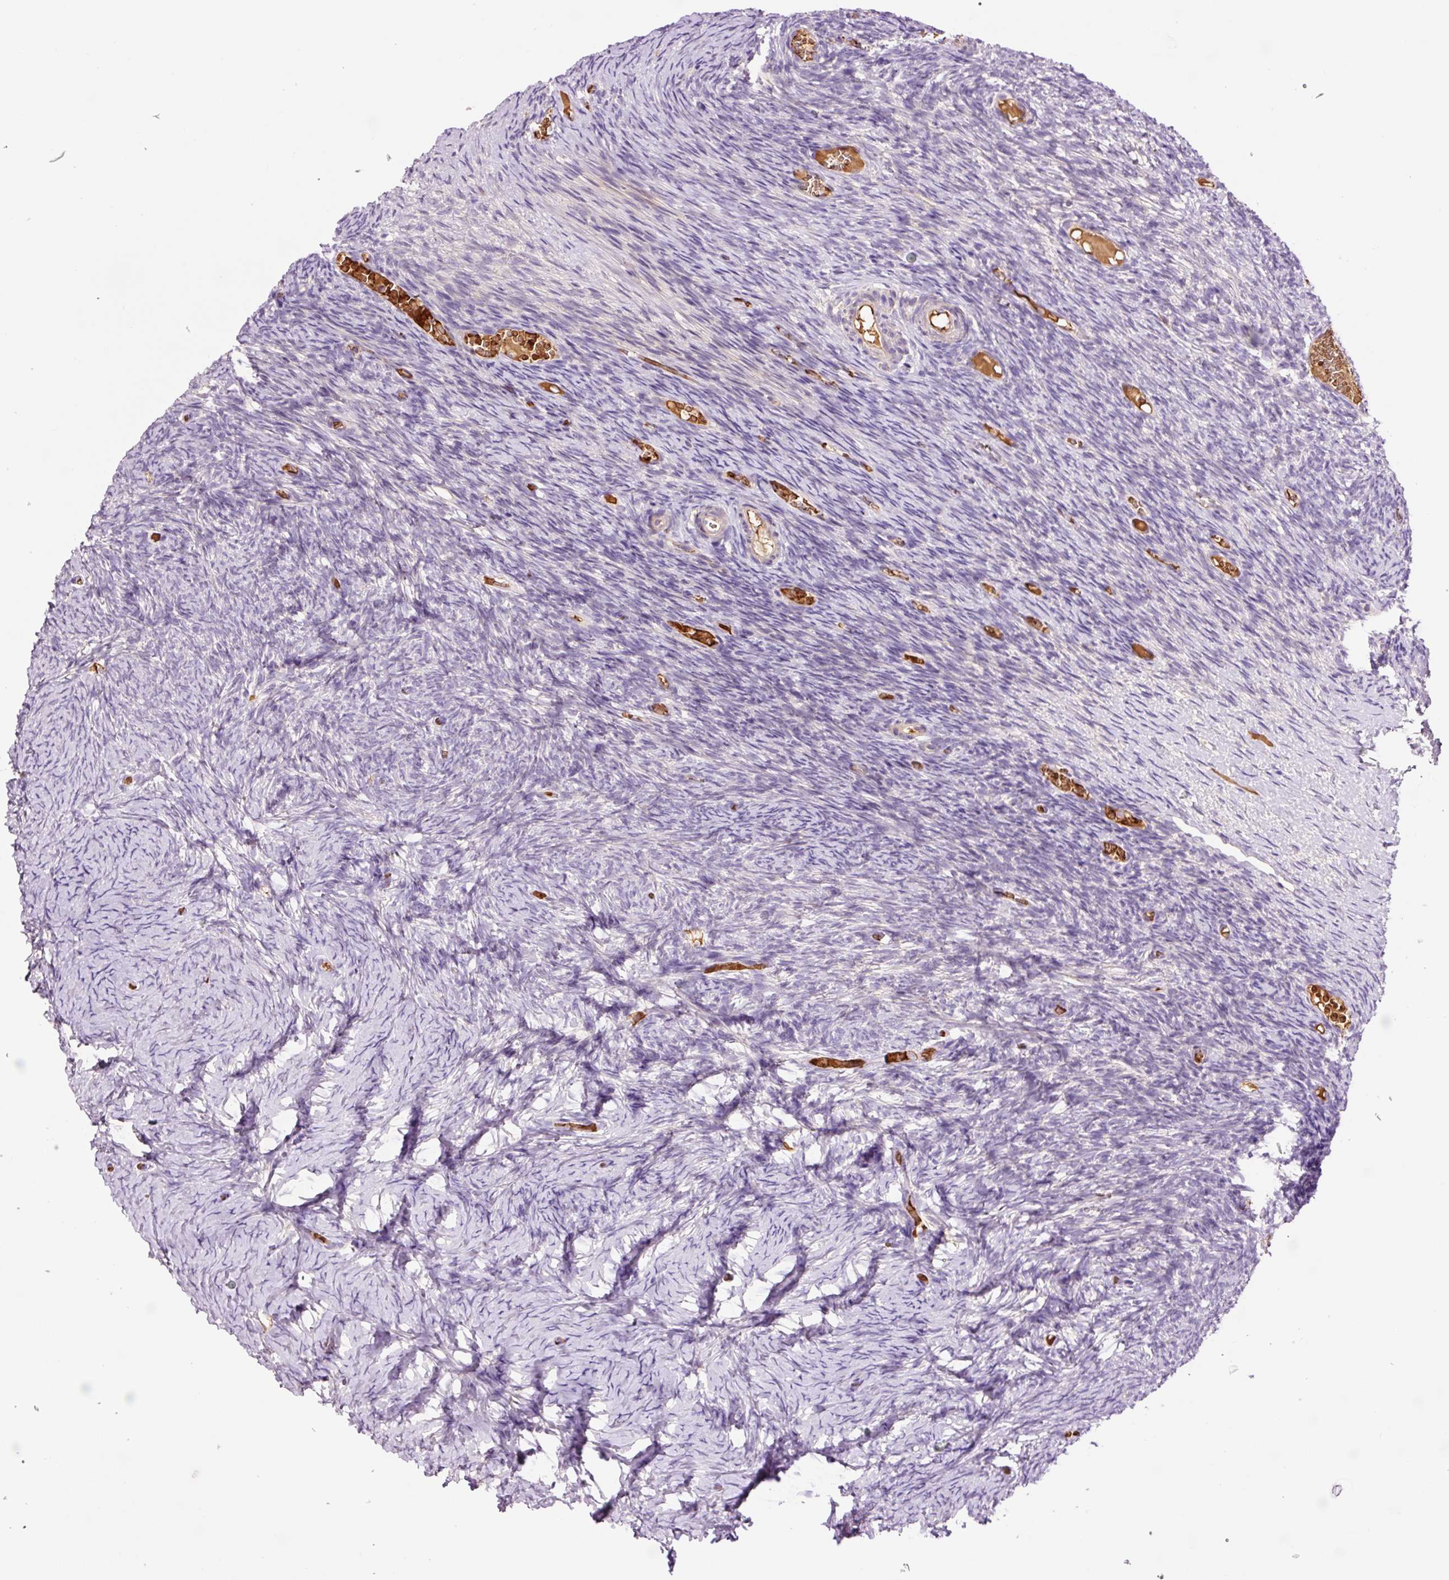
{"staining": {"intensity": "moderate", "quantity": "<25%", "location": "cytoplasmic/membranous,nuclear"}, "tissue": "ovary", "cell_type": "Follicle cells", "image_type": "normal", "snomed": [{"axis": "morphology", "description": "Normal tissue, NOS"}, {"axis": "topography", "description": "Ovary"}], "caption": "Protein expression analysis of normal ovary displays moderate cytoplasmic/membranous,nuclear staining in about <25% of follicle cells.", "gene": "TMEM235", "patient": {"sex": "female", "age": 39}}